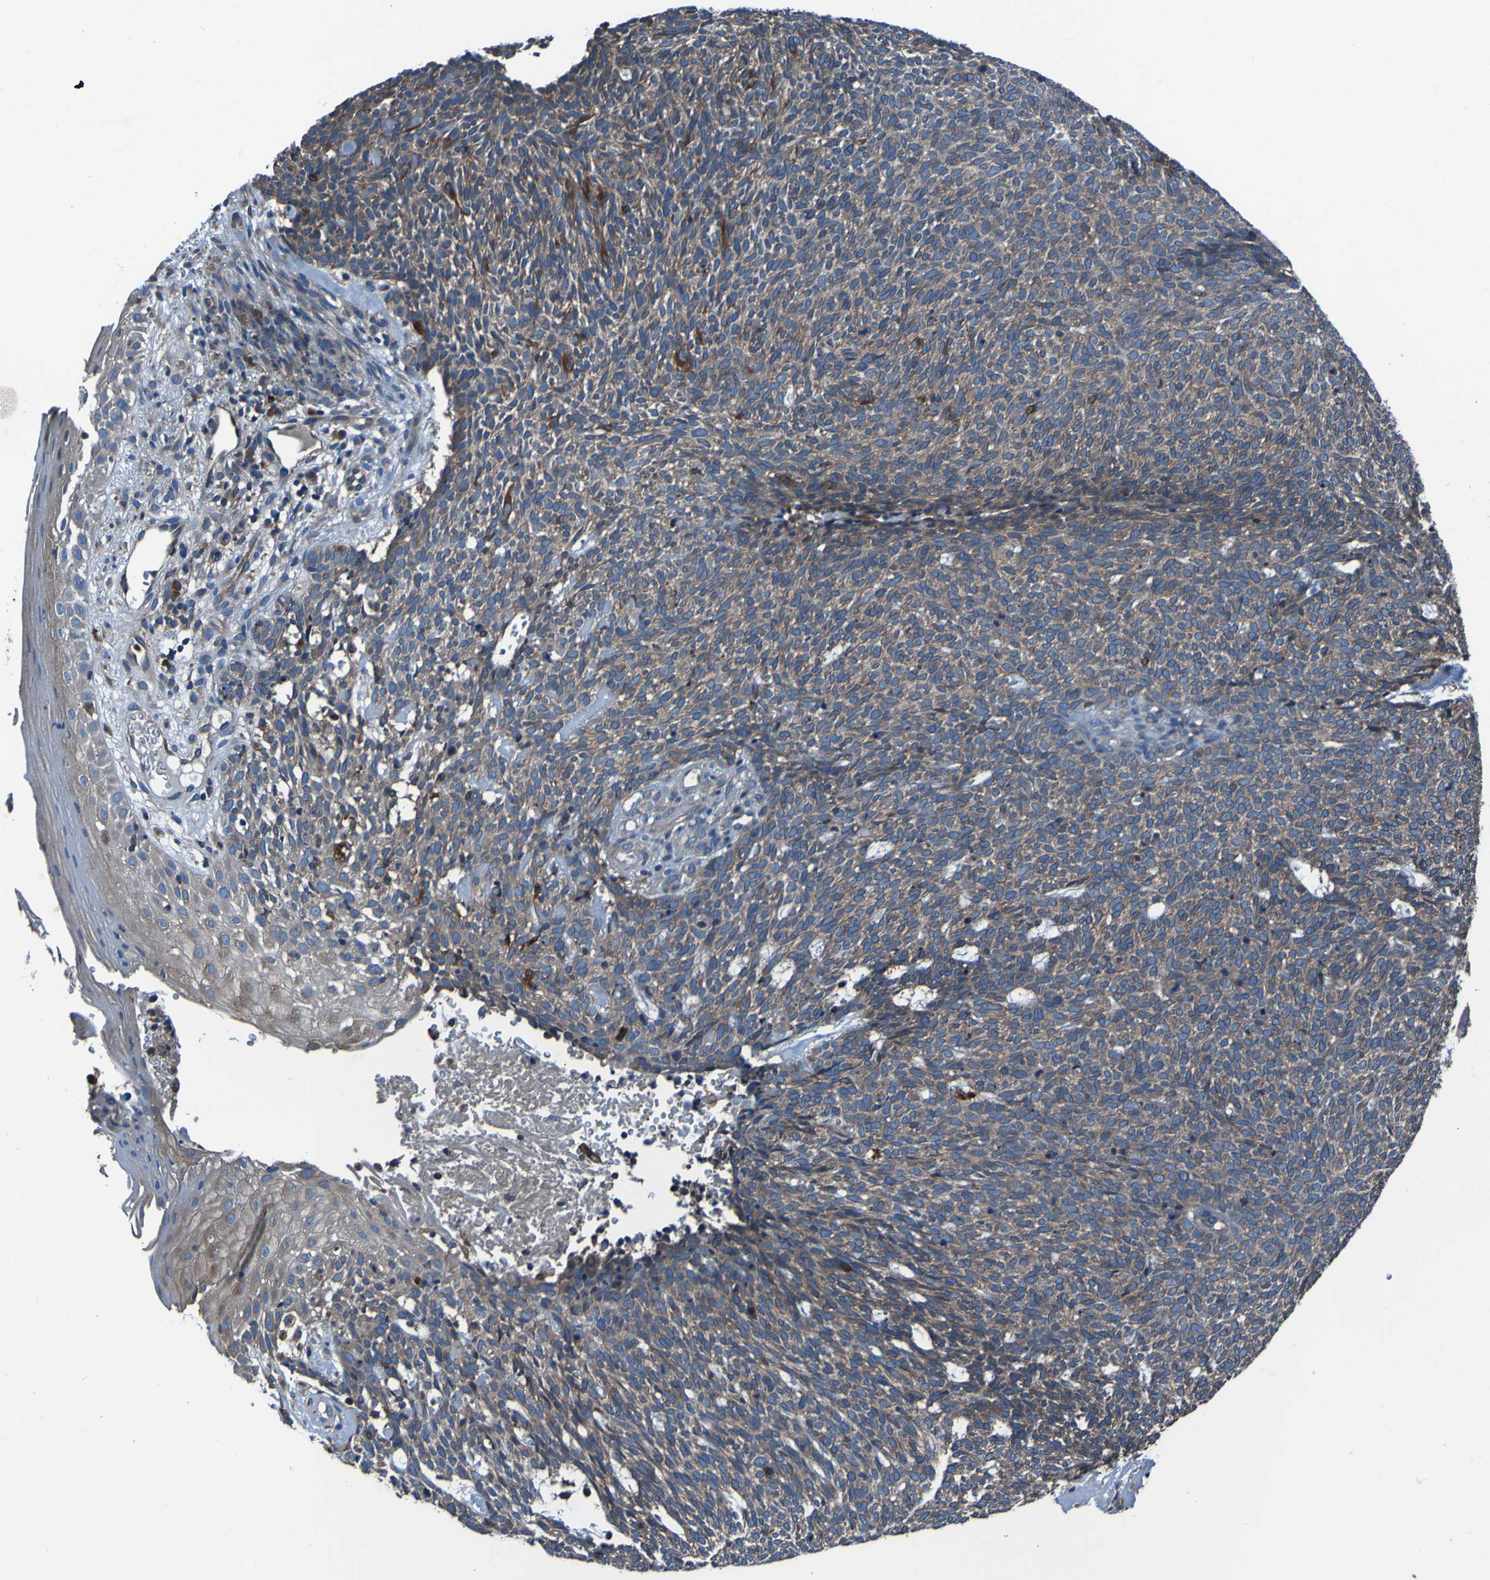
{"staining": {"intensity": "moderate", "quantity": ">75%", "location": "cytoplasmic/membranous"}, "tissue": "skin cancer", "cell_type": "Tumor cells", "image_type": "cancer", "snomed": [{"axis": "morphology", "description": "Basal cell carcinoma"}, {"axis": "topography", "description": "Skin"}], "caption": "High-magnification brightfield microscopy of basal cell carcinoma (skin) stained with DAB (brown) and counterstained with hematoxylin (blue). tumor cells exhibit moderate cytoplasmic/membranous staining is present in approximately>75% of cells.", "gene": "RAB5B", "patient": {"sex": "female", "age": 84}}